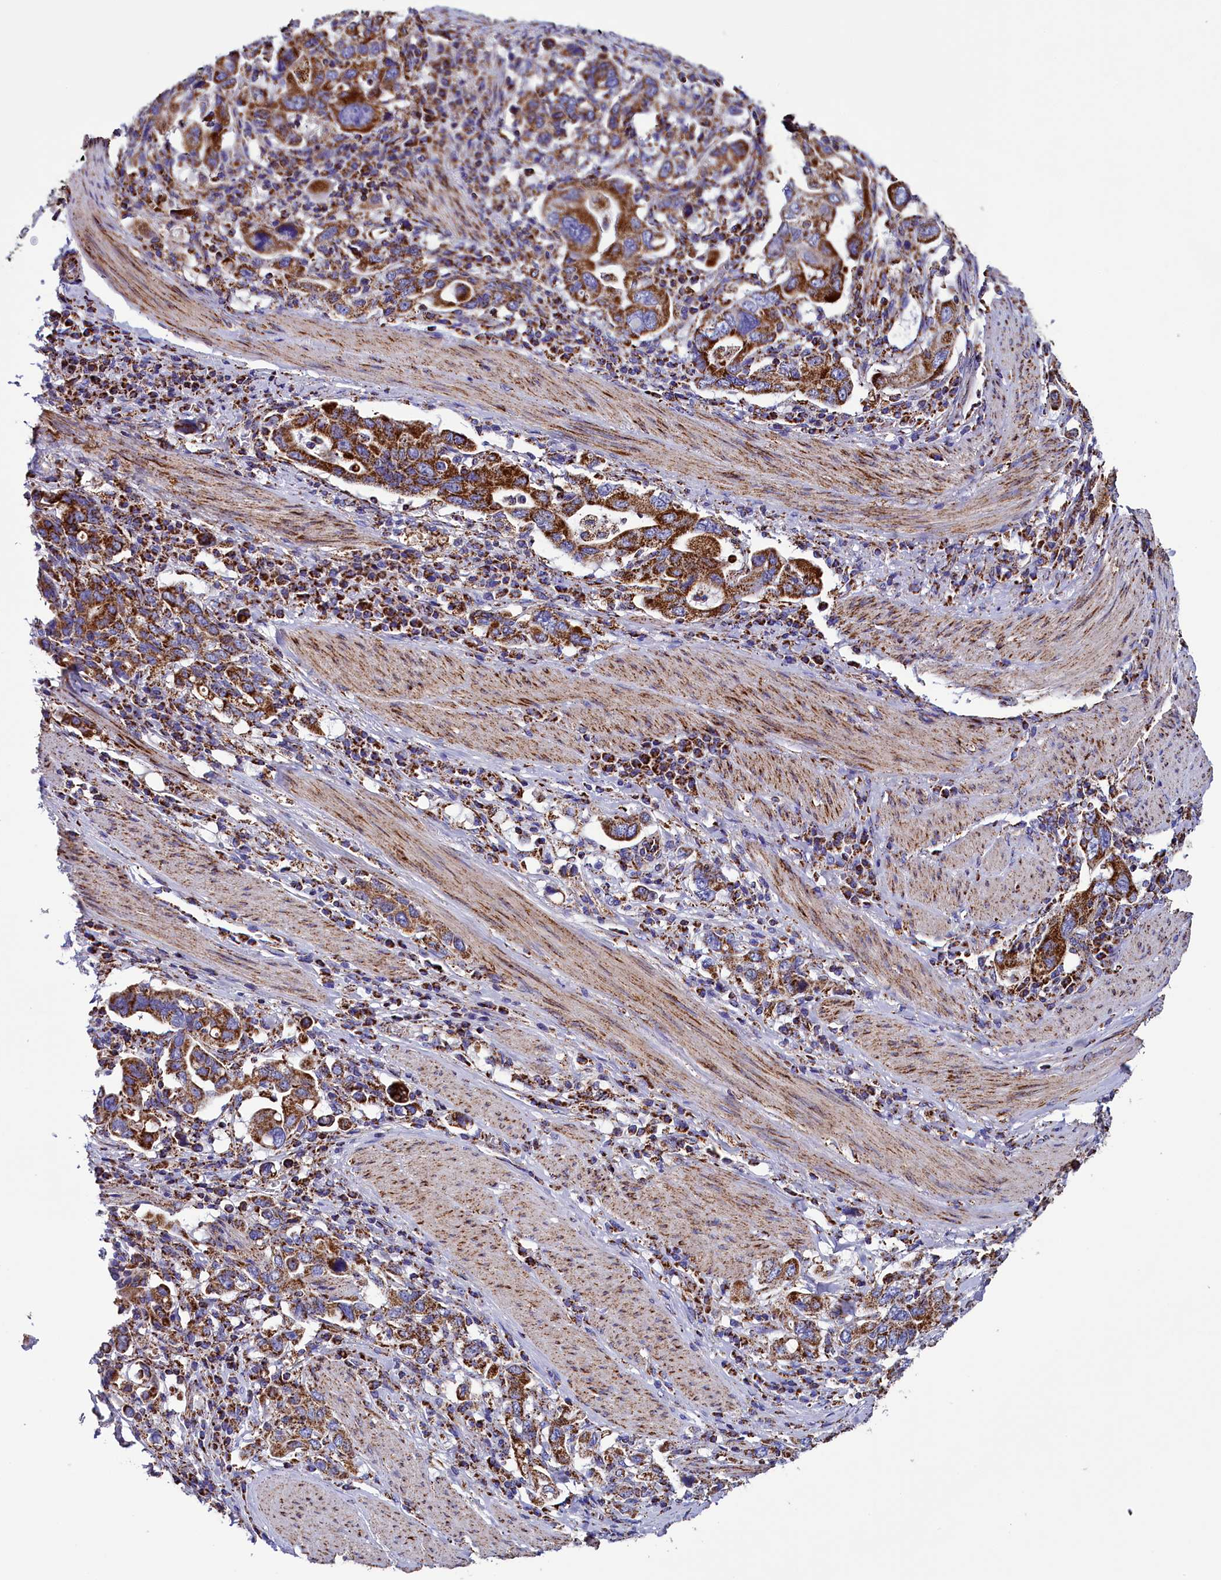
{"staining": {"intensity": "strong", "quantity": ">75%", "location": "cytoplasmic/membranous"}, "tissue": "stomach cancer", "cell_type": "Tumor cells", "image_type": "cancer", "snomed": [{"axis": "morphology", "description": "Adenocarcinoma, NOS"}, {"axis": "topography", "description": "Stomach, upper"}, {"axis": "topography", "description": "Stomach"}], "caption": "This is a micrograph of IHC staining of adenocarcinoma (stomach), which shows strong positivity in the cytoplasmic/membranous of tumor cells.", "gene": "SLC39A3", "patient": {"sex": "male", "age": 62}}